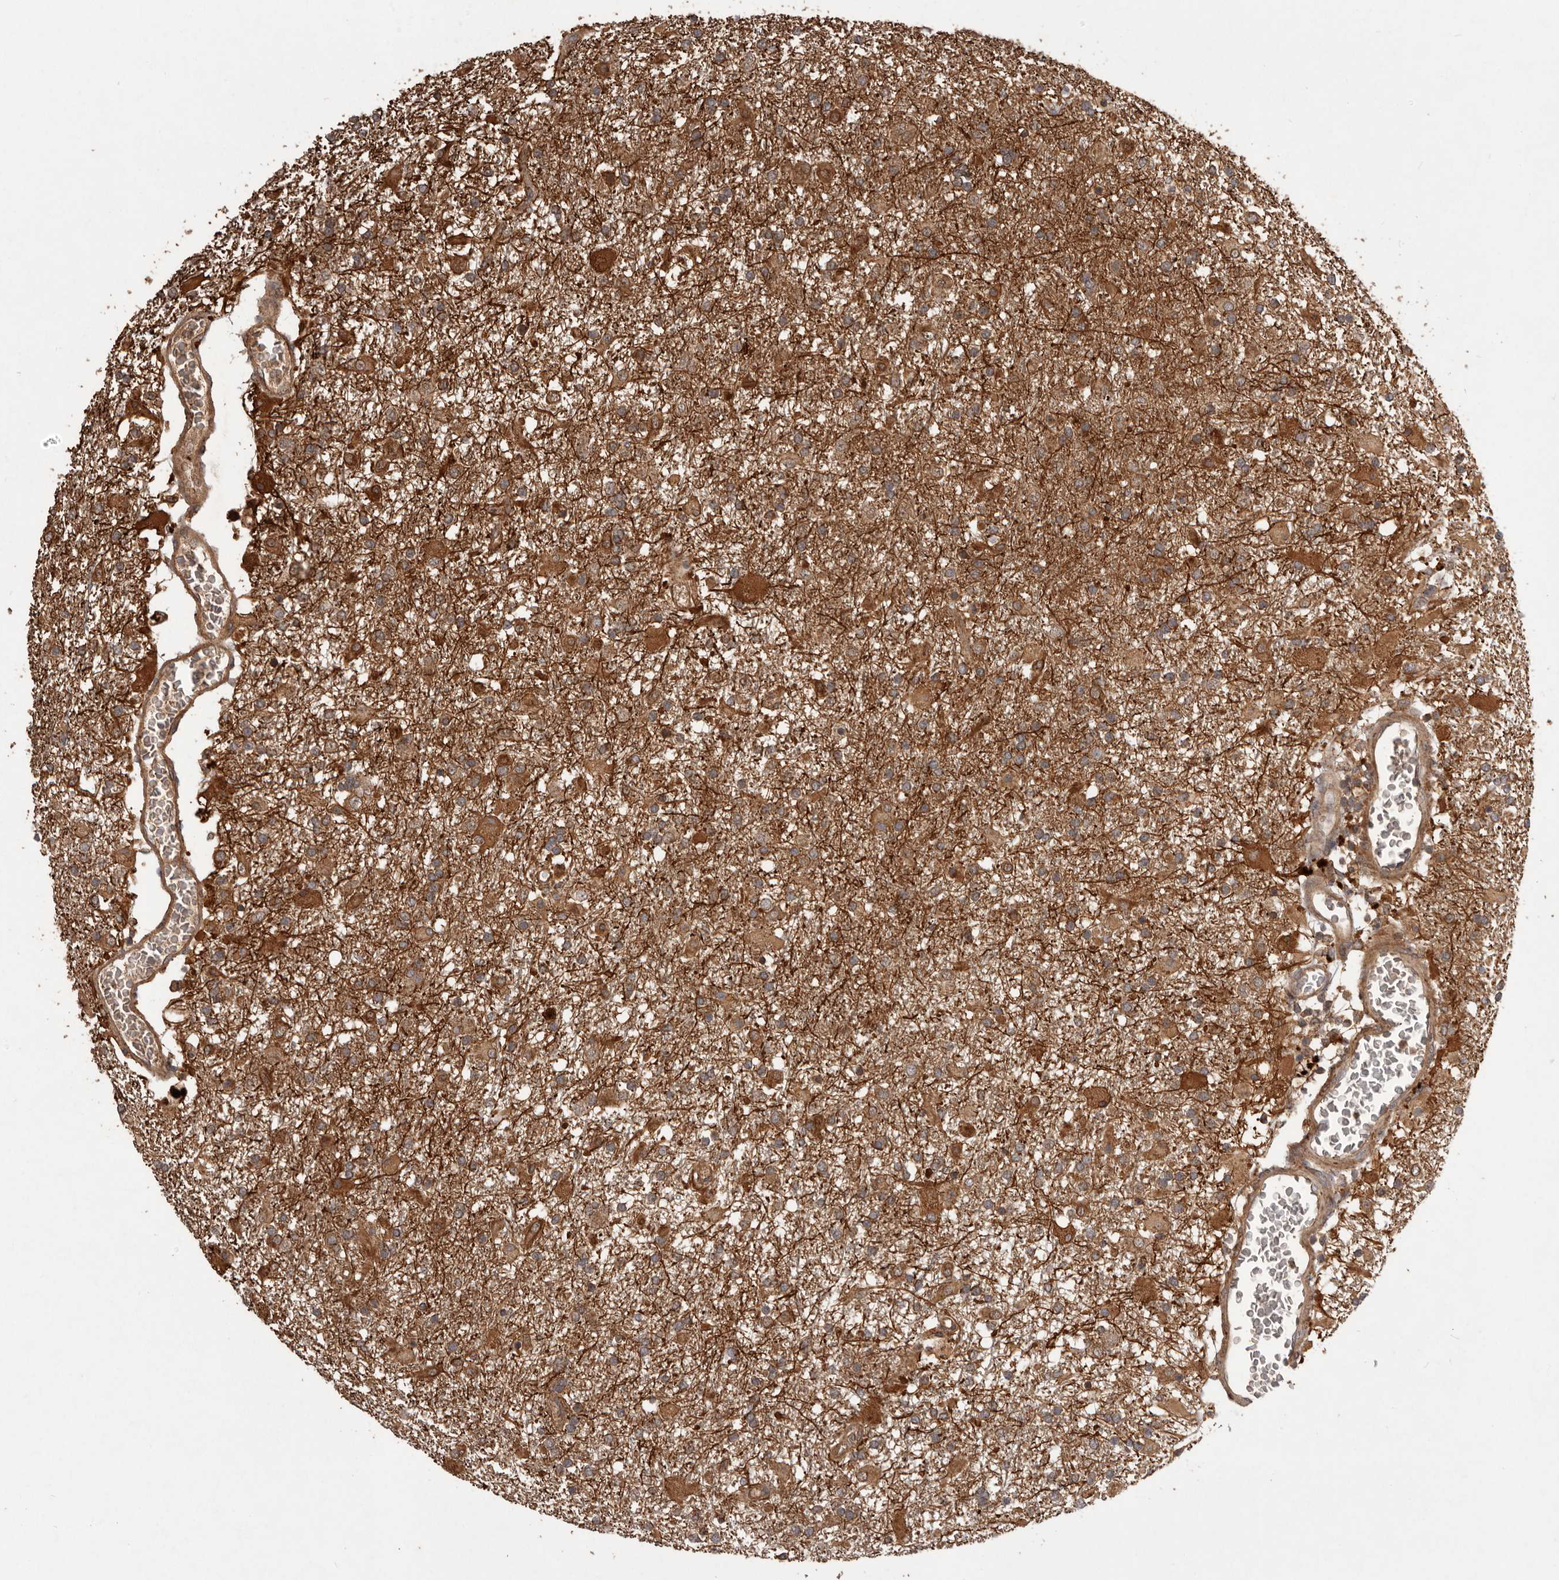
{"staining": {"intensity": "moderate", "quantity": ">75%", "location": "cytoplasmic/membranous"}, "tissue": "glioma", "cell_type": "Tumor cells", "image_type": "cancer", "snomed": [{"axis": "morphology", "description": "Glioma, malignant, Low grade"}, {"axis": "topography", "description": "Brain"}], "caption": "A brown stain highlights moderate cytoplasmic/membranous expression of a protein in human glioma tumor cells.", "gene": "SLC22A3", "patient": {"sex": "male", "age": 65}}